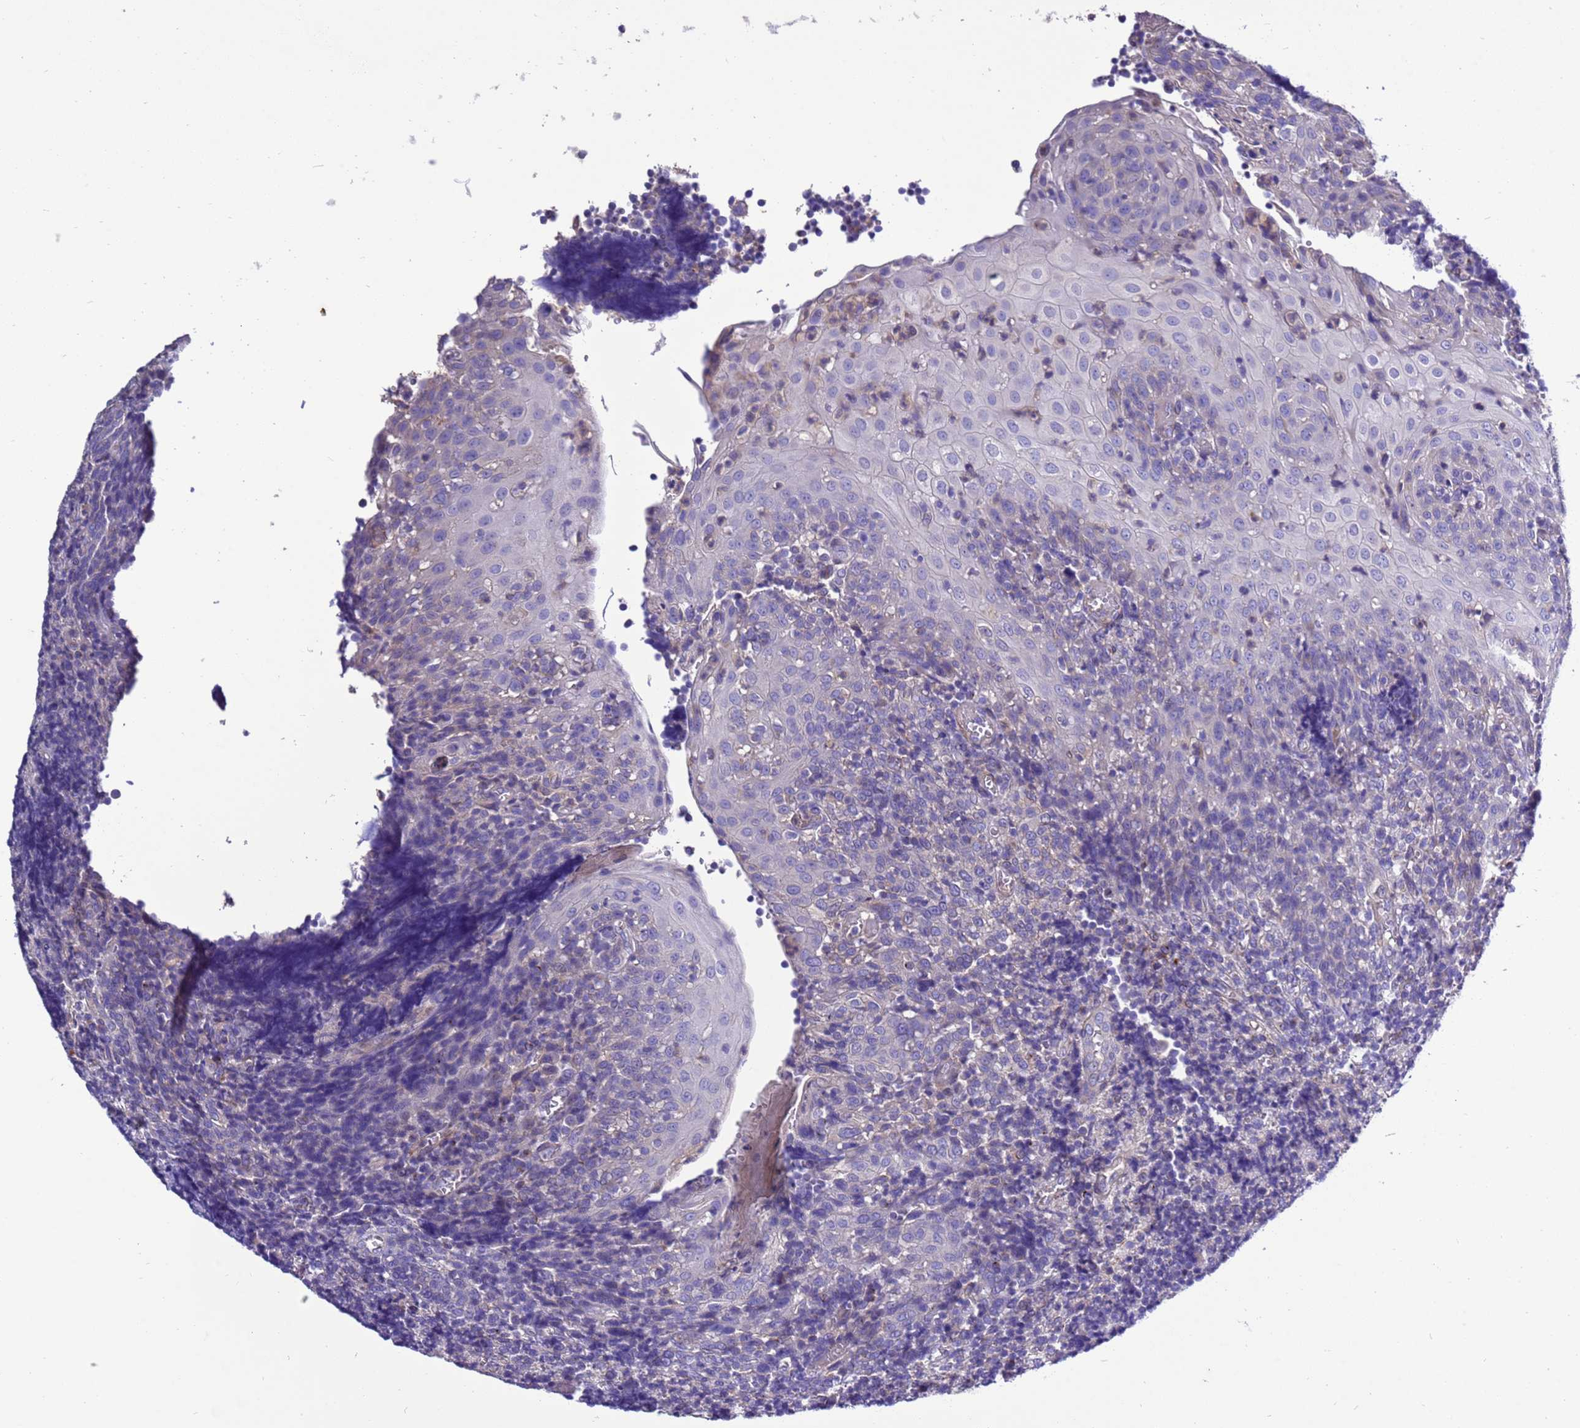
{"staining": {"intensity": "negative", "quantity": "none", "location": "none"}, "tissue": "tonsil", "cell_type": "Germinal center cells", "image_type": "normal", "snomed": [{"axis": "morphology", "description": "Normal tissue, NOS"}, {"axis": "topography", "description": "Tonsil"}], "caption": "The histopathology image demonstrates no staining of germinal center cells in normal tonsil.", "gene": "KICS2", "patient": {"sex": "female", "age": 19}}